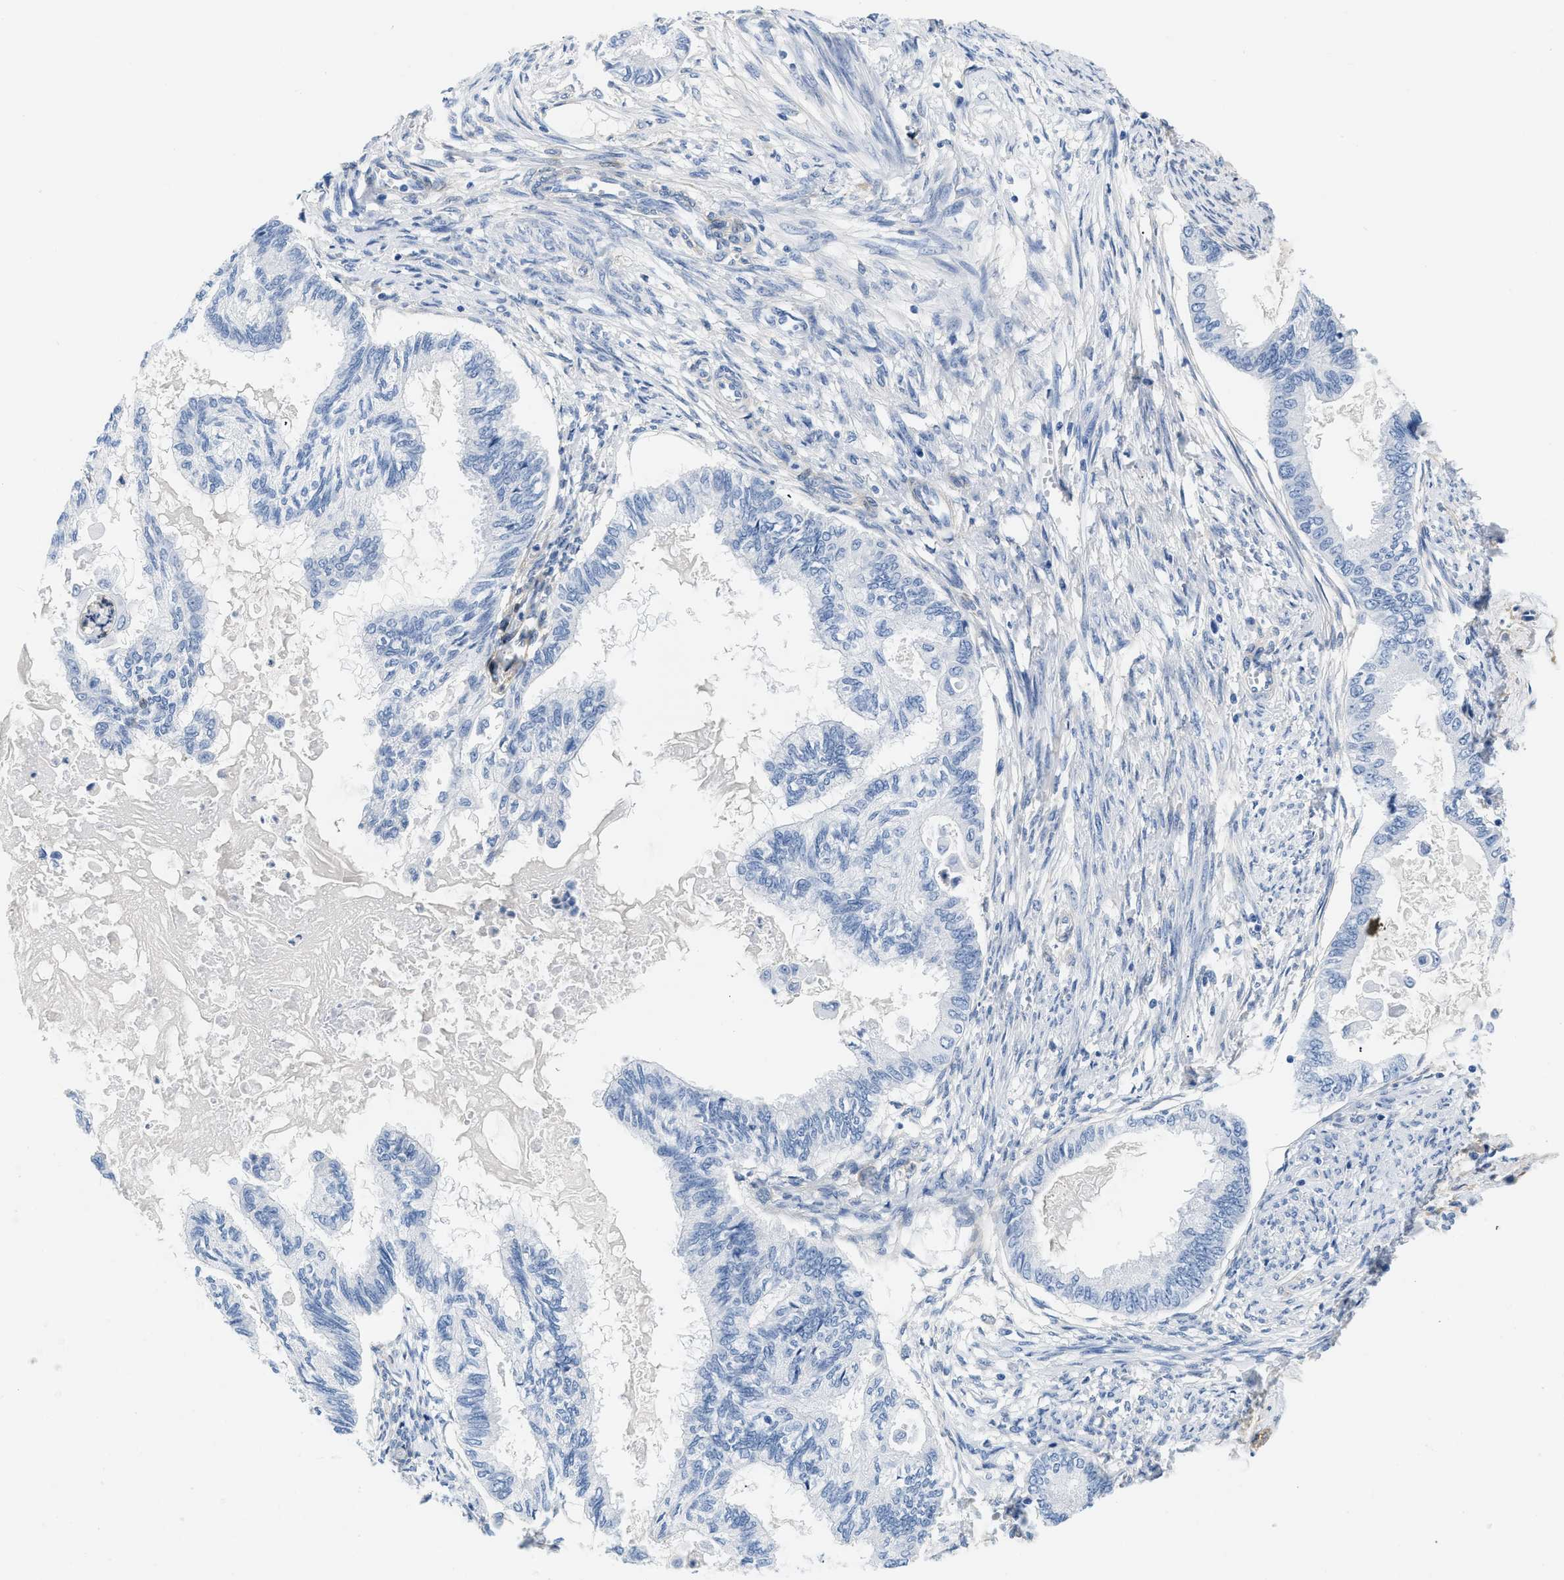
{"staining": {"intensity": "negative", "quantity": "none", "location": "none"}, "tissue": "cervical cancer", "cell_type": "Tumor cells", "image_type": "cancer", "snomed": [{"axis": "morphology", "description": "Normal tissue, NOS"}, {"axis": "morphology", "description": "Adenocarcinoma, NOS"}, {"axis": "topography", "description": "Cervix"}, {"axis": "topography", "description": "Endometrium"}], "caption": "Adenocarcinoma (cervical) was stained to show a protein in brown. There is no significant positivity in tumor cells. (Brightfield microscopy of DAB IHC at high magnification).", "gene": "PDGFRB", "patient": {"sex": "female", "age": 86}}